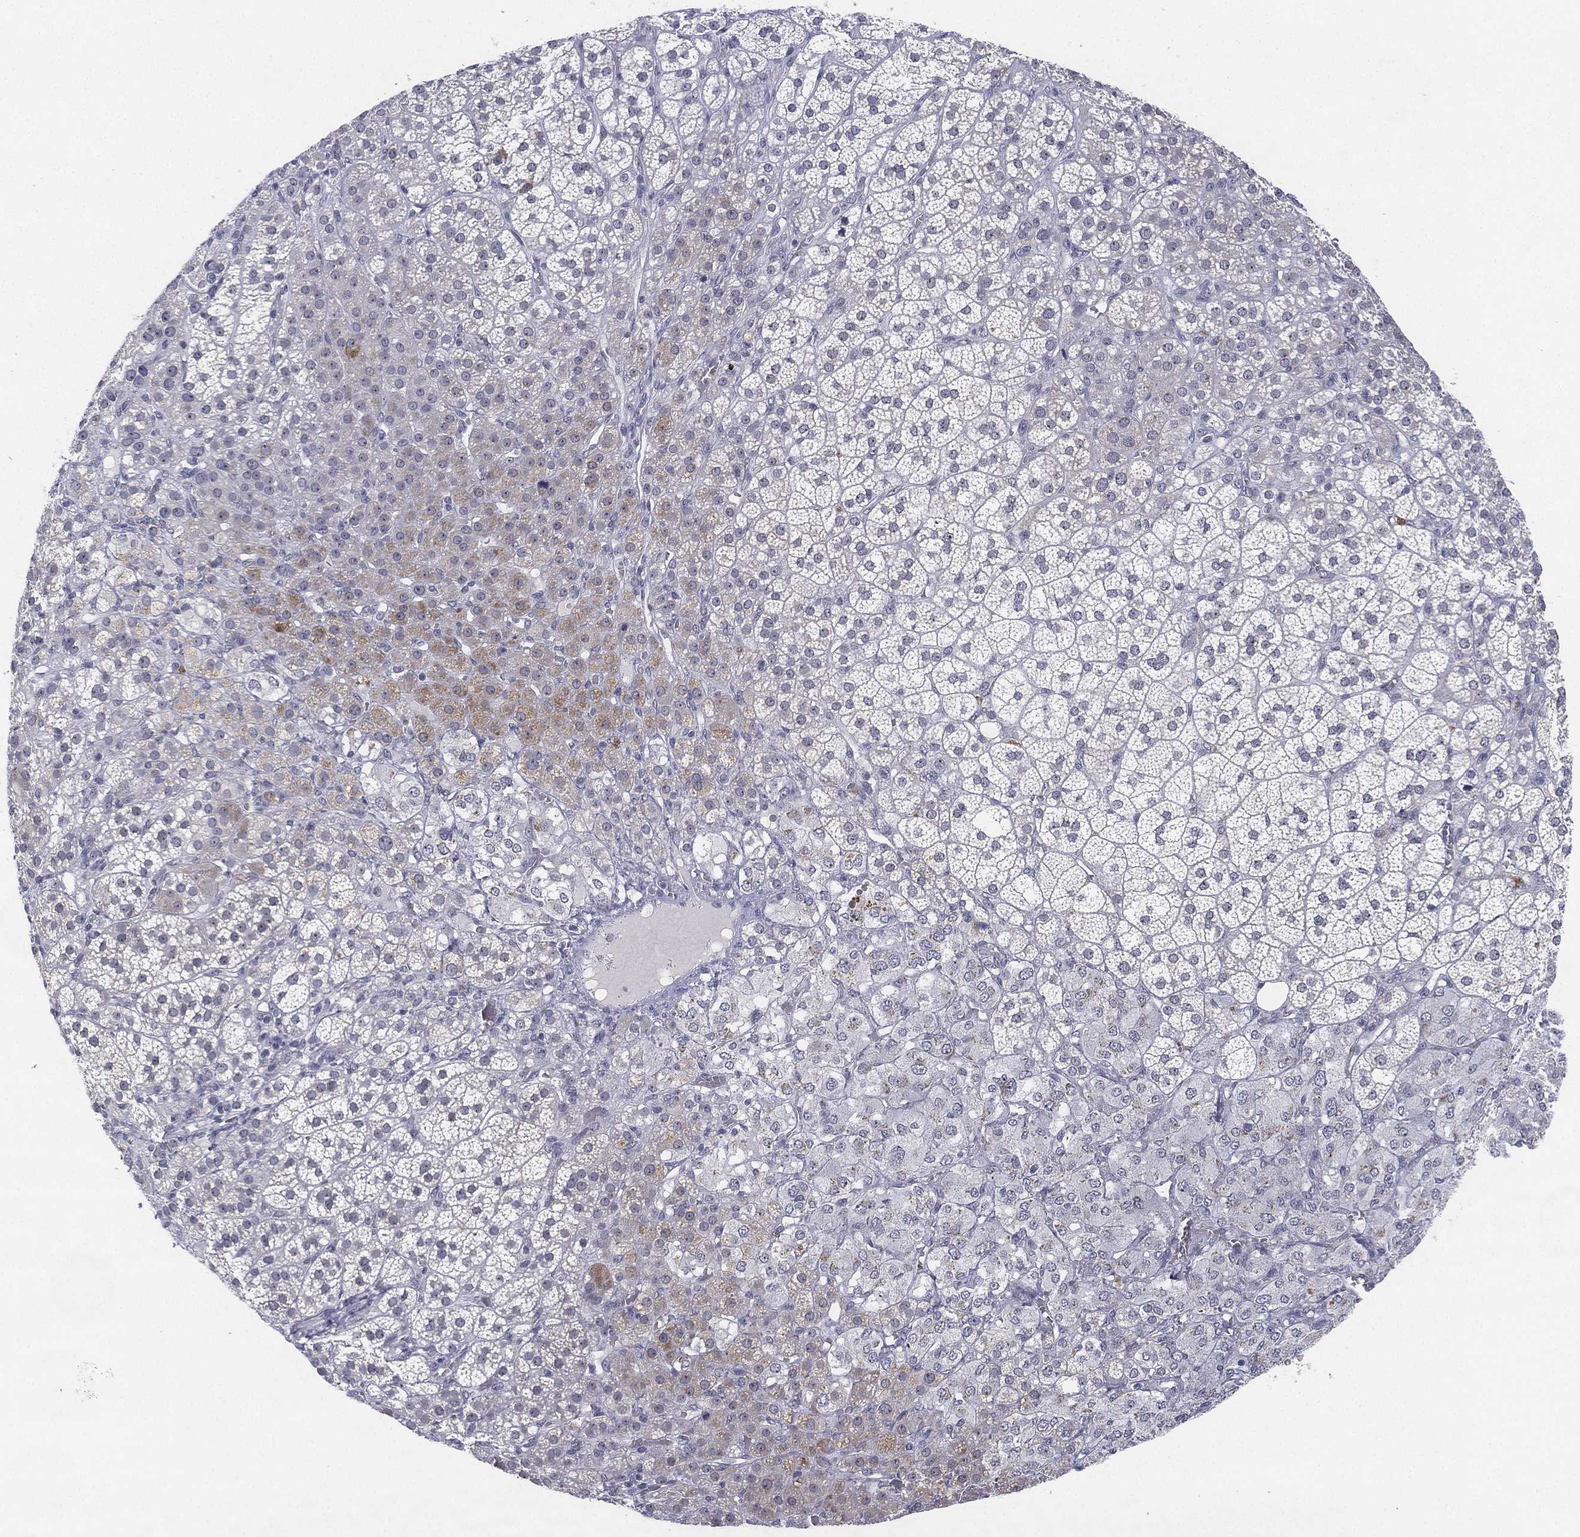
{"staining": {"intensity": "moderate", "quantity": "<25%", "location": "cytoplasmic/membranous"}, "tissue": "adrenal gland", "cell_type": "Glandular cells", "image_type": "normal", "snomed": [{"axis": "morphology", "description": "Normal tissue, NOS"}, {"axis": "topography", "description": "Adrenal gland"}], "caption": "Adrenal gland stained with immunohistochemistry displays moderate cytoplasmic/membranous expression in about <25% of glandular cells. The protein is stained brown, and the nuclei are stained in blue (DAB IHC with brightfield microscopy, high magnification).", "gene": "MS4A8", "patient": {"sex": "female", "age": 60}}